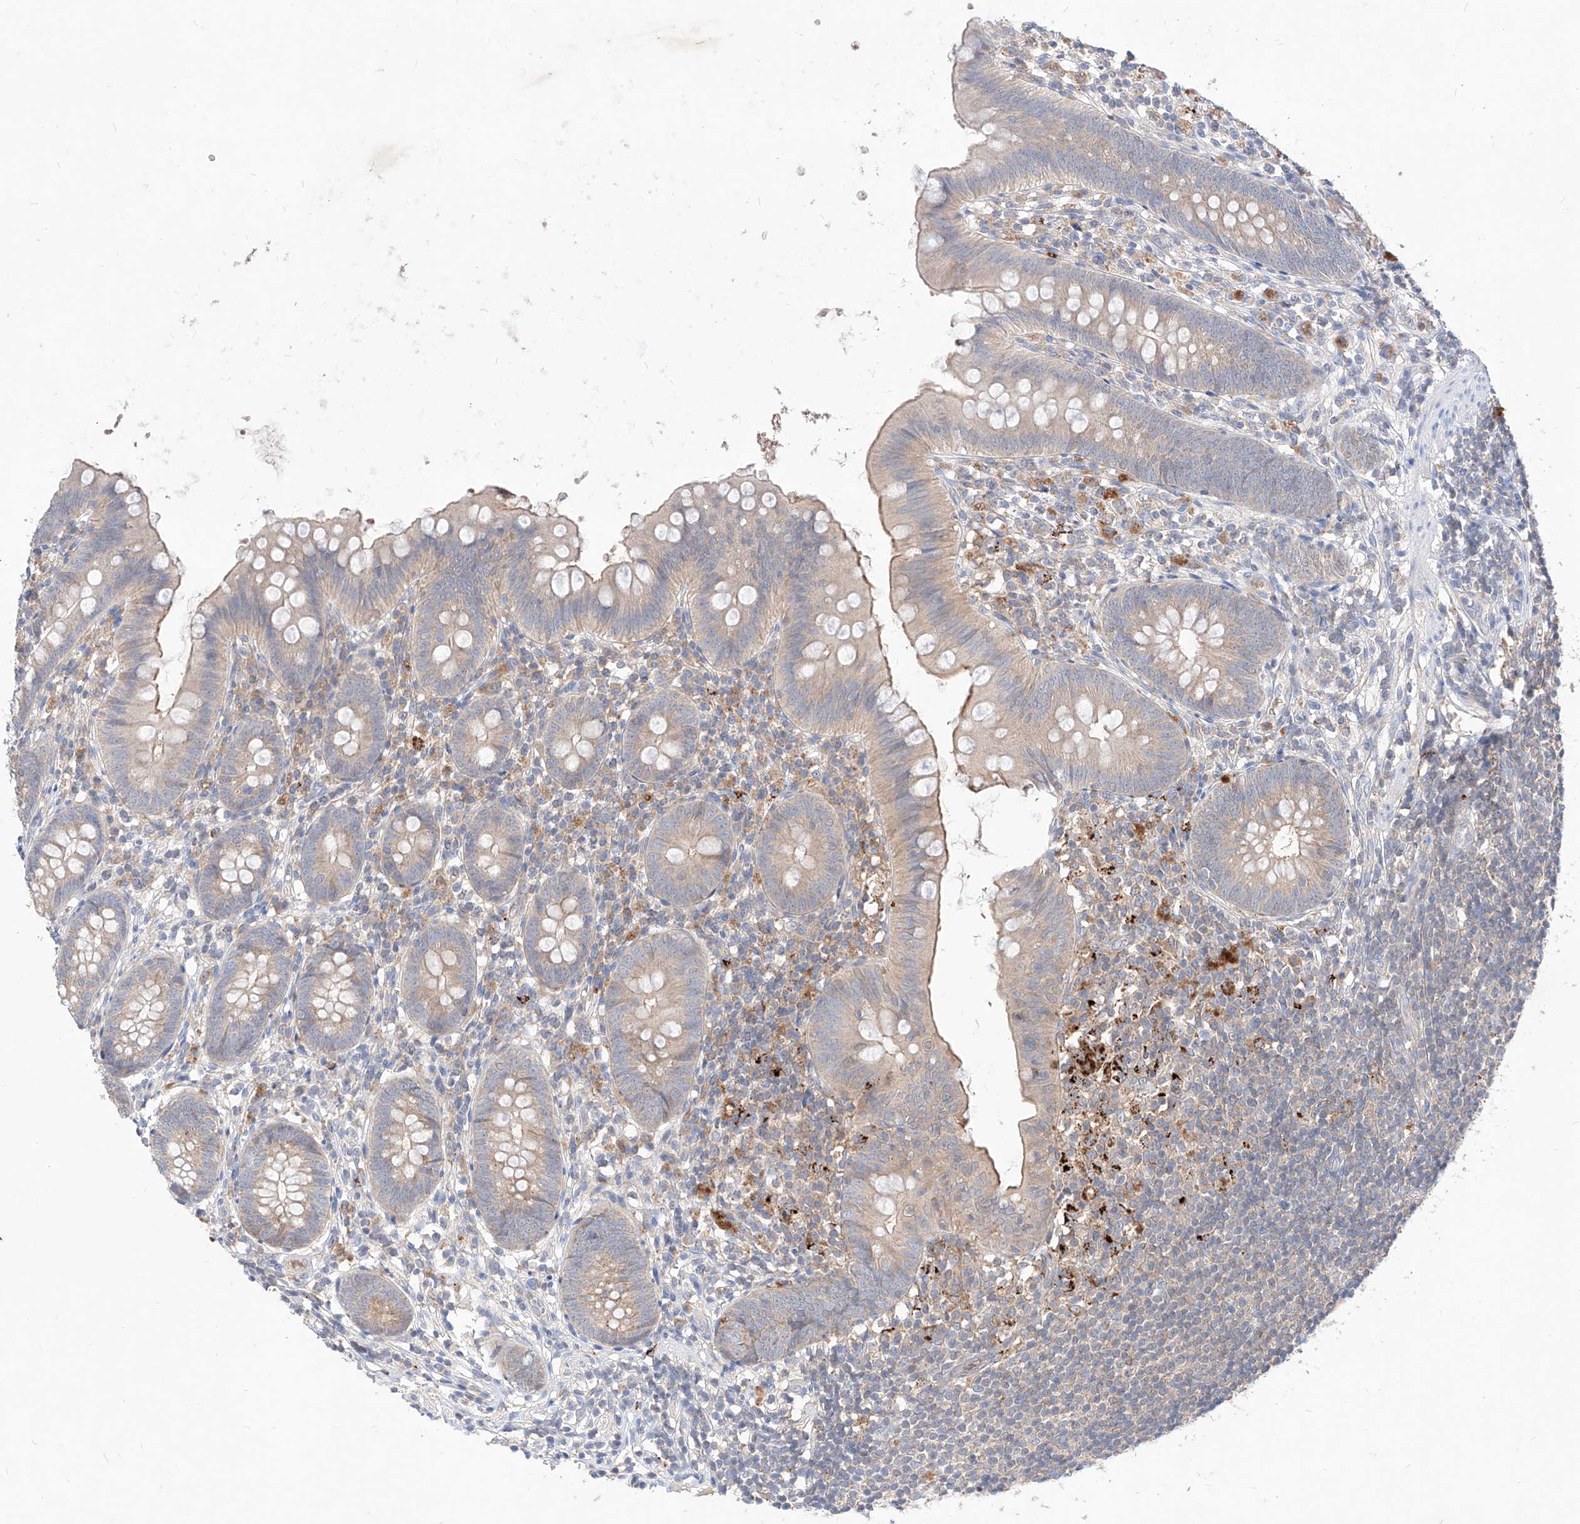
{"staining": {"intensity": "weak", "quantity": "25%-75%", "location": "cytoplasmic/membranous"}, "tissue": "appendix", "cell_type": "Glandular cells", "image_type": "normal", "snomed": [{"axis": "morphology", "description": "Normal tissue, NOS"}, {"axis": "topography", "description": "Appendix"}], "caption": "Protein analysis of benign appendix shows weak cytoplasmic/membranous expression in approximately 25%-75% of glandular cells.", "gene": "TSNAX", "patient": {"sex": "female", "age": 62}}